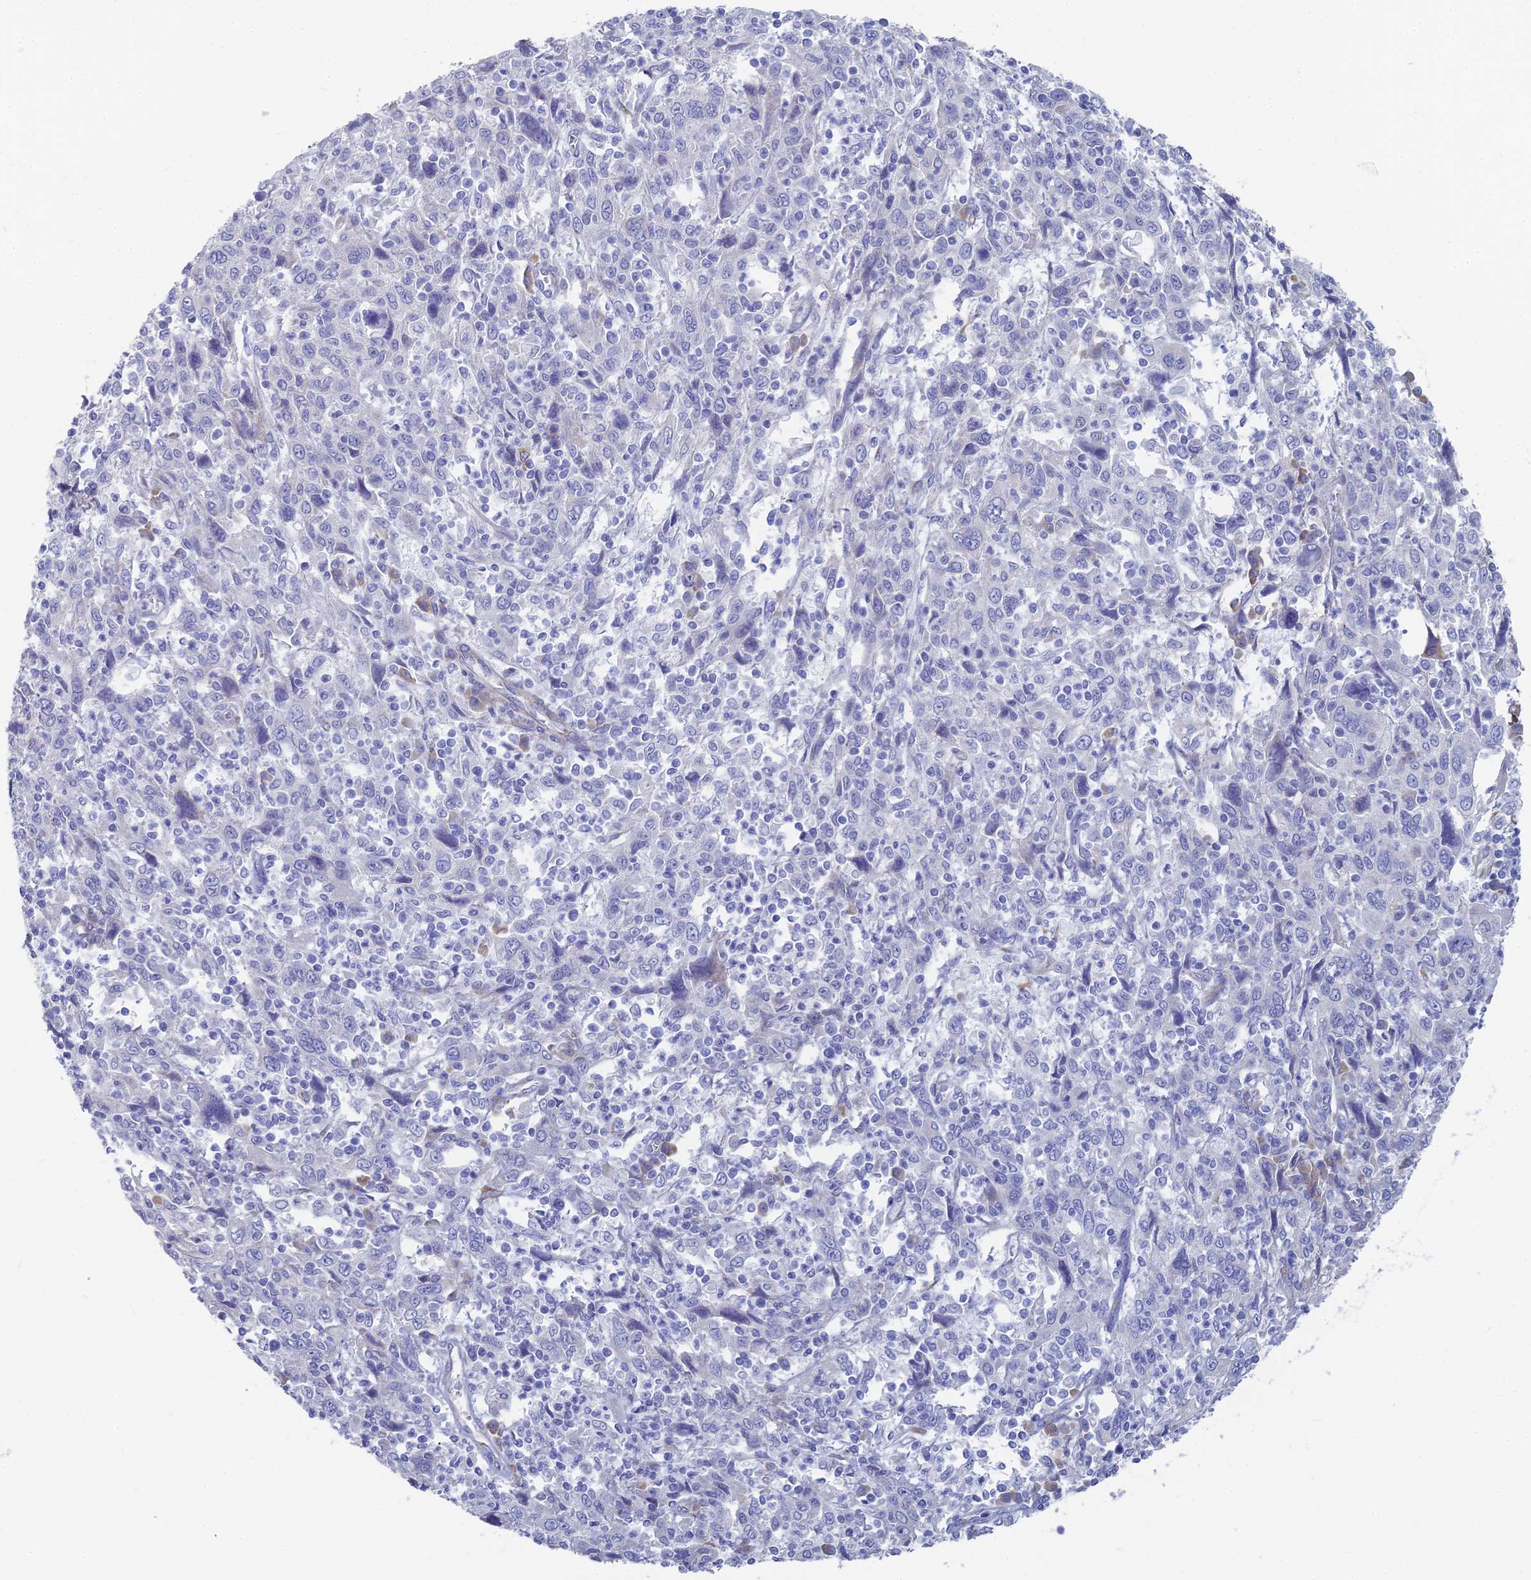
{"staining": {"intensity": "negative", "quantity": "none", "location": "none"}, "tissue": "cervical cancer", "cell_type": "Tumor cells", "image_type": "cancer", "snomed": [{"axis": "morphology", "description": "Squamous cell carcinoma, NOS"}, {"axis": "topography", "description": "Cervix"}], "caption": "IHC of cervical squamous cell carcinoma exhibits no positivity in tumor cells.", "gene": "TNNT3", "patient": {"sex": "female", "age": 46}}